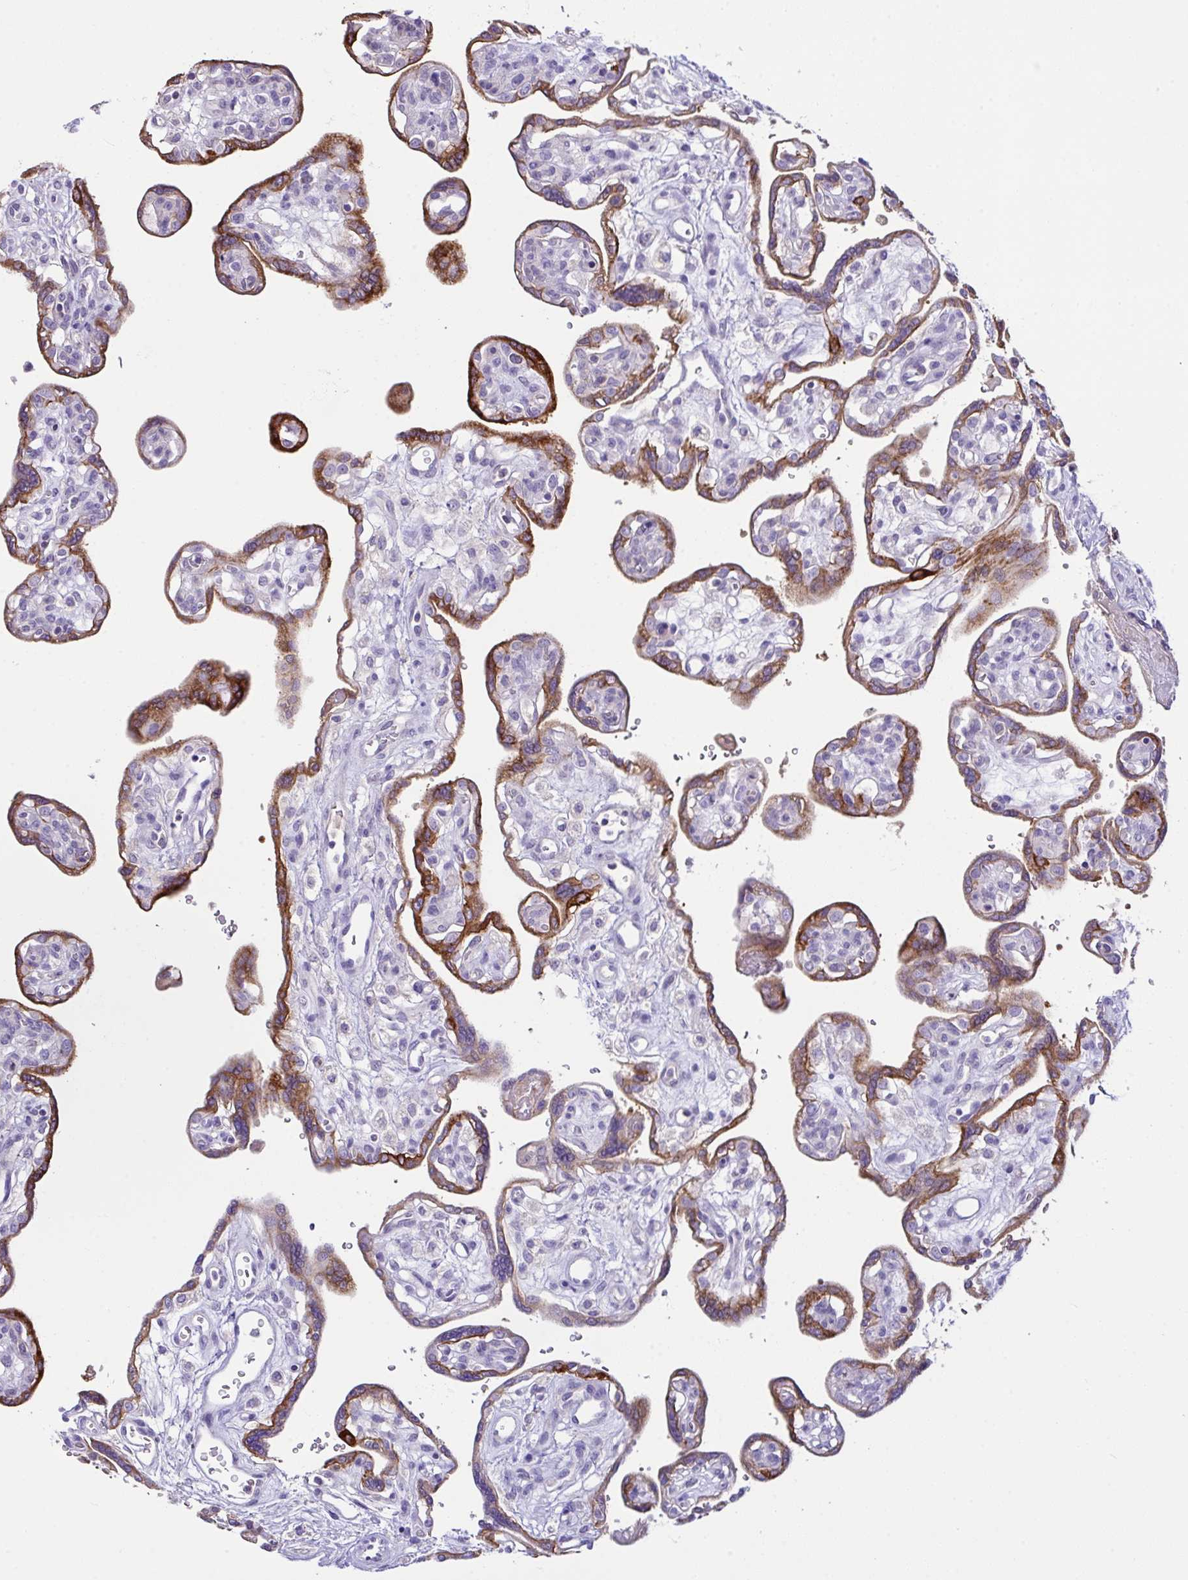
{"staining": {"intensity": "negative", "quantity": "none", "location": "none"}, "tissue": "placenta", "cell_type": "Decidual cells", "image_type": "normal", "snomed": [{"axis": "morphology", "description": "Normal tissue, NOS"}, {"axis": "topography", "description": "Placenta"}], "caption": "The image demonstrates no significant staining in decidual cells of placenta. (DAB (3,3'-diaminobenzidine) immunohistochemistry visualized using brightfield microscopy, high magnification).", "gene": "D2HGDH", "patient": {"sex": "female", "age": 39}}